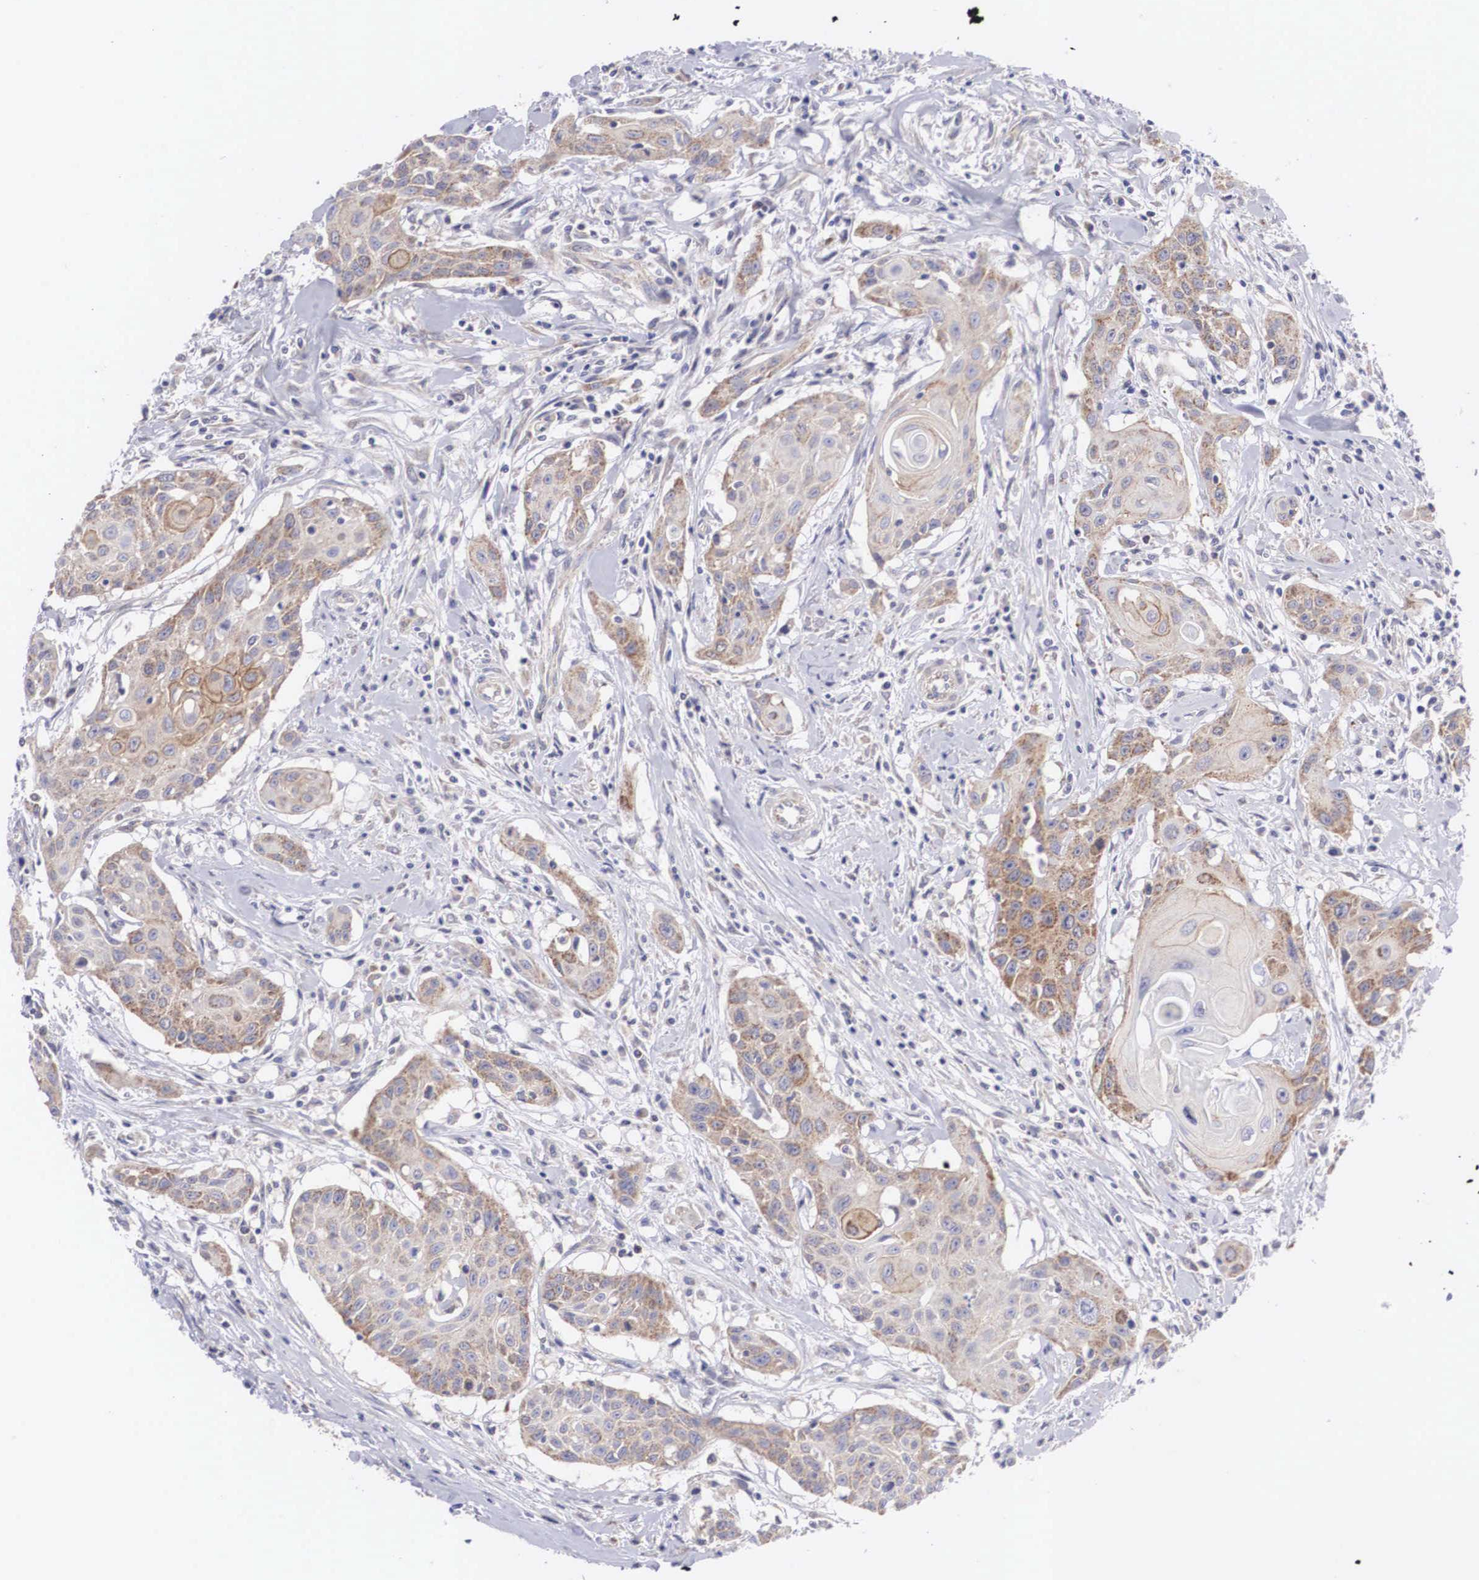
{"staining": {"intensity": "weak", "quantity": "25%-75%", "location": "cytoplasmic/membranous"}, "tissue": "head and neck cancer", "cell_type": "Tumor cells", "image_type": "cancer", "snomed": [{"axis": "morphology", "description": "Squamous cell carcinoma, NOS"}, {"axis": "morphology", "description": "Squamous cell carcinoma, metastatic, NOS"}, {"axis": "topography", "description": "Lymph node"}, {"axis": "topography", "description": "Salivary gland"}, {"axis": "topography", "description": "Head-Neck"}], "caption": "Tumor cells demonstrate weak cytoplasmic/membranous staining in approximately 25%-75% of cells in head and neck cancer. Nuclei are stained in blue.", "gene": "TXLNG", "patient": {"sex": "female", "age": 74}}